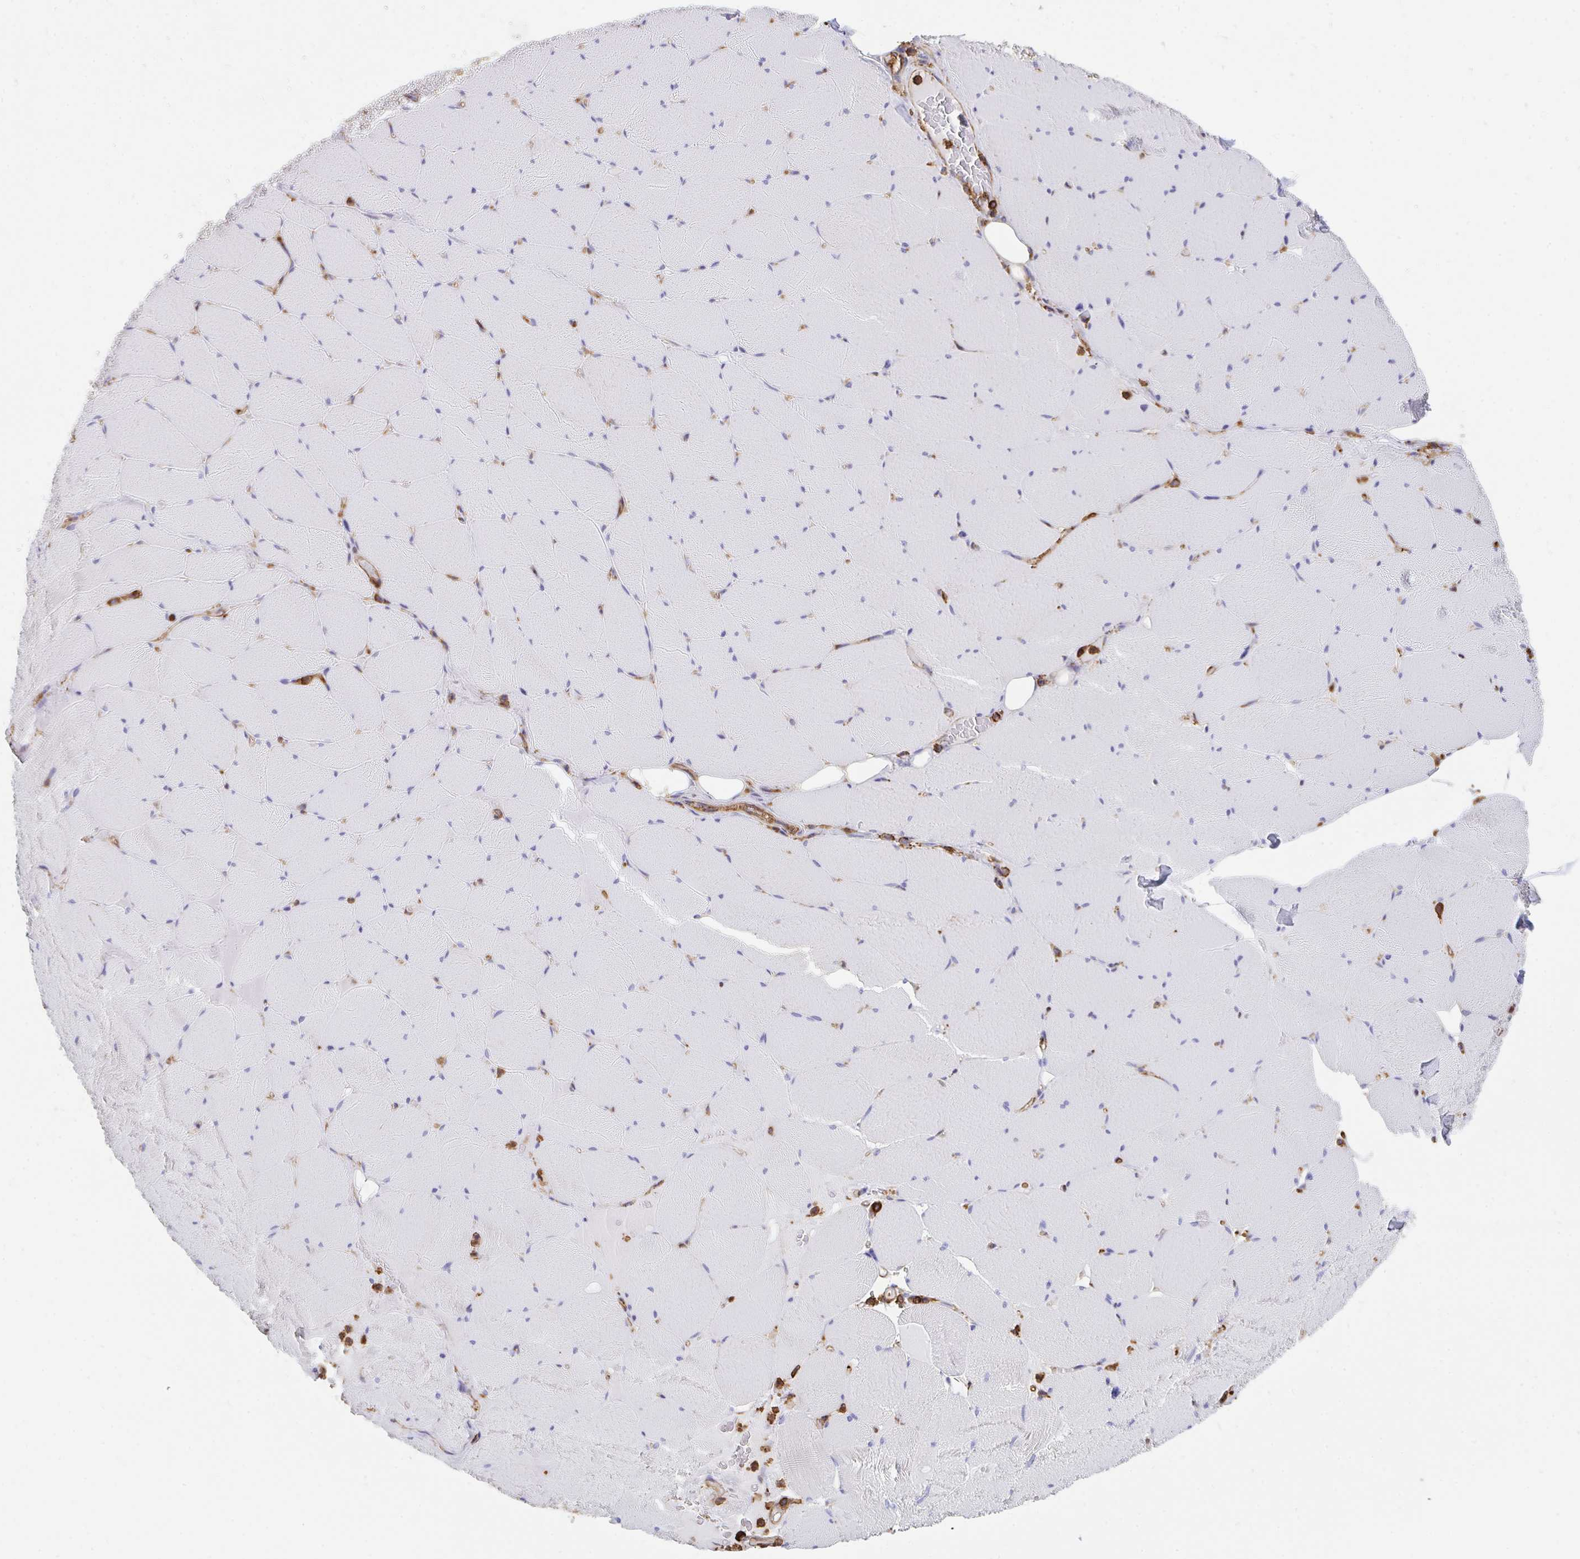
{"staining": {"intensity": "negative", "quantity": "none", "location": "none"}, "tissue": "skeletal muscle", "cell_type": "Myocytes", "image_type": "normal", "snomed": [{"axis": "morphology", "description": "Normal tissue, NOS"}, {"axis": "topography", "description": "Skeletal muscle"}, {"axis": "topography", "description": "Head-Neck"}], "caption": "This is an immunohistochemistry histopathology image of benign skeletal muscle. There is no positivity in myocytes.", "gene": "CFL1", "patient": {"sex": "male", "age": 66}}